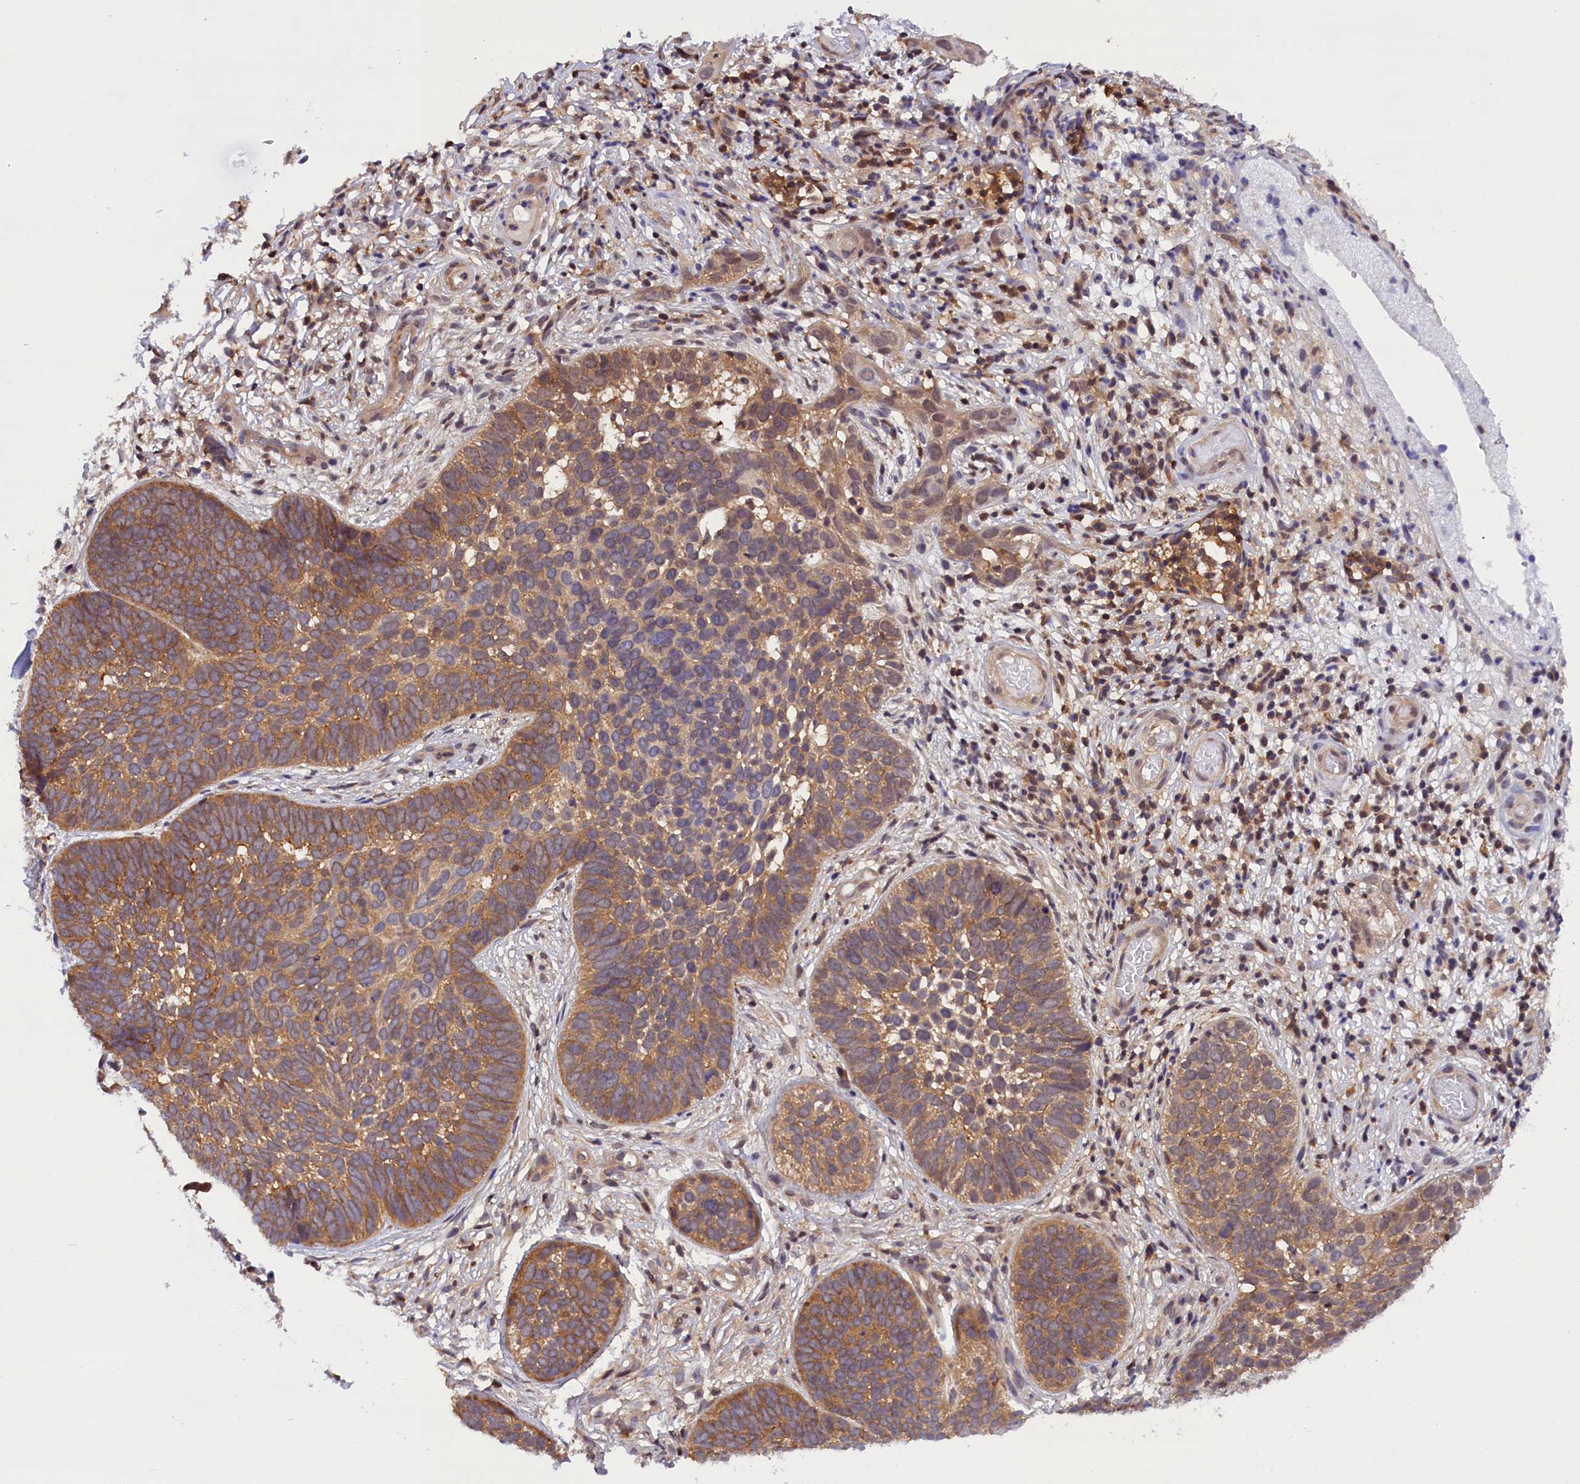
{"staining": {"intensity": "moderate", "quantity": ">75%", "location": "cytoplasmic/membranous"}, "tissue": "skin cancer", "cell_type": "Tumor cells", "image_type": "cancer", "snomed": [{"axis": "morphology", "description": "Basal cell carcinoma"}, {"axis": "topography", "description": "Skin"}], "caption": "Protein positivity by immunohistochemistry (IHC) exhibits moderate cytoplasmic/membranous expression in approximately >75% of tumor cells in basal cell carcinoma (skin).", "gene": "TBCB", "patient": {"sex": "male", "age": 89}}